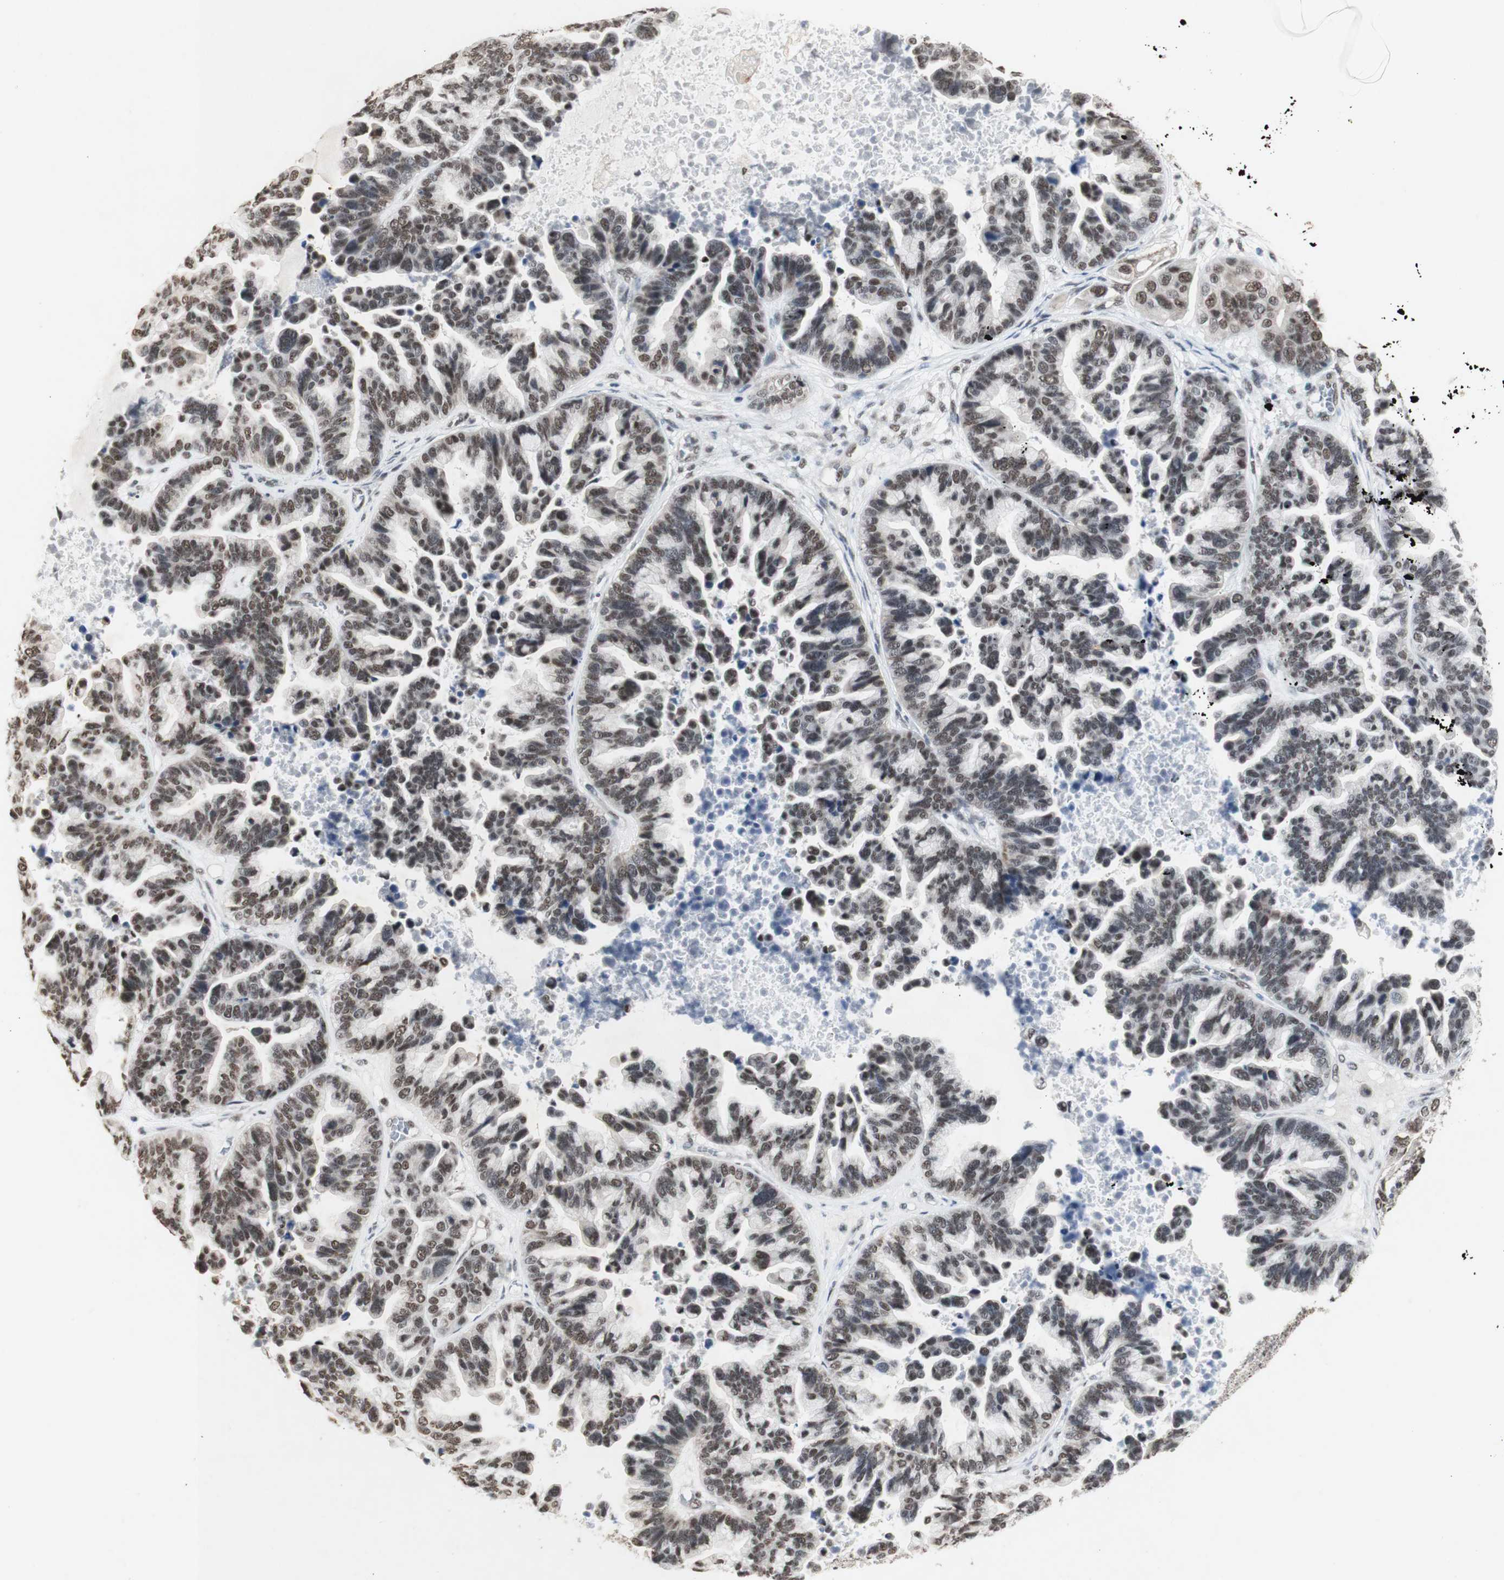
{"staining": {"intensity": "moderate", "quantity": ">75%", "location": "nuclear"}, "tissue": "ovarian cancer", "cell_type": "Tumor cells", "image_type": "cancer", "snomed": [{"axis": "morphology", "description": "Cystadenocarcinoma, serous, NOS"}, {"axis": "topography", "description": "Ovary"}], "caption": "The micrograph displays staining of ovarian cancer, revealing moderate nuclear protein positivity (brown color) within tumor cells. (IHC, brightfield microscopy, high magnification).", "gene": "SNRPB", "patient": {"sex": "female", "age": 56}}